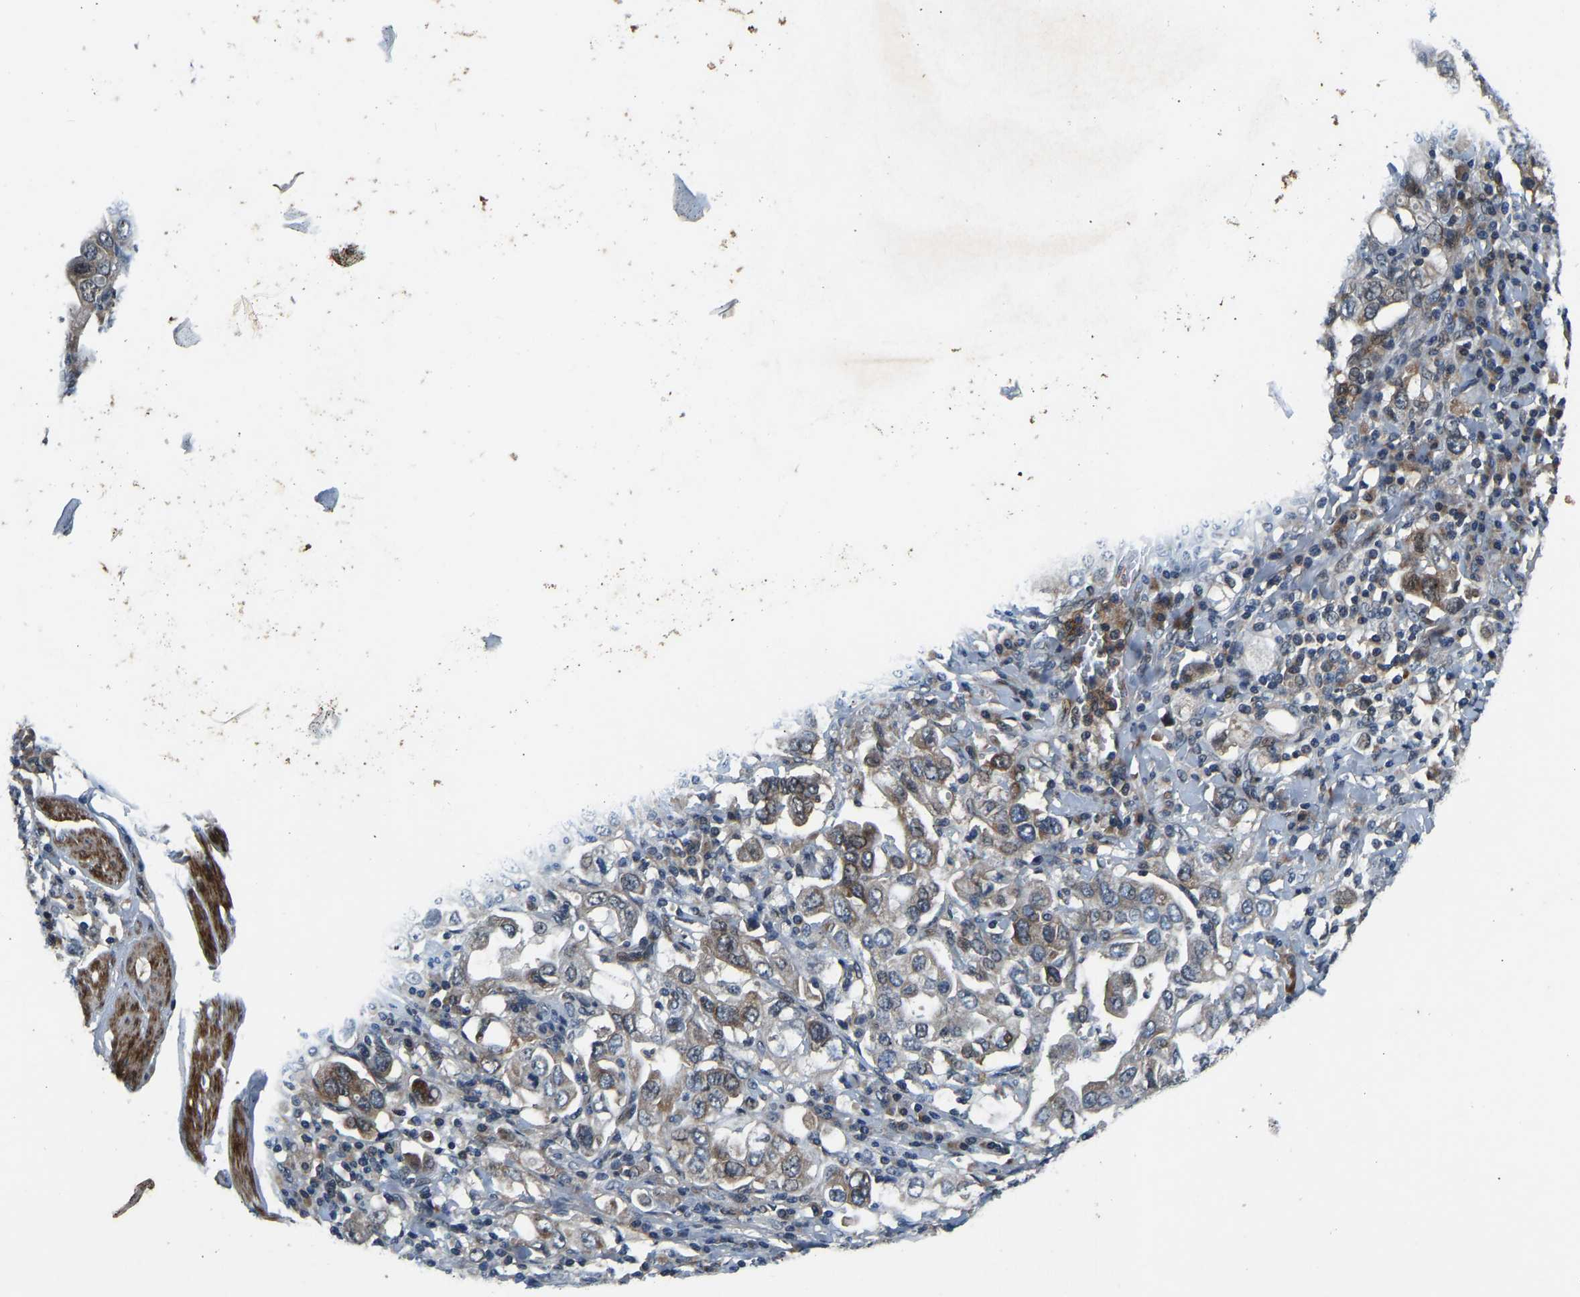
{"staining": {"intensity": "moderate", "quantity": ">75%", "location": "cytoplasmic/membranous"}, "tissue": "stomach cancer", "cell_type": "Tumor cells", "image_type": "cancer", "snomed": [{"axis": "morphology", "description": "Adenocarcinoma, NOS"}, {"axis": "topography", "description": "Stomach, upper"}], "caption": "About >75% of tumor cells in human stomach cancer (adenocarcinoma) exhibit moderate cytoplasmic/membranous protein staining as visualized by brown immunohistochemical staining.", "gene": "RLIM", "patient": {"sex": "male", "age": 62}}